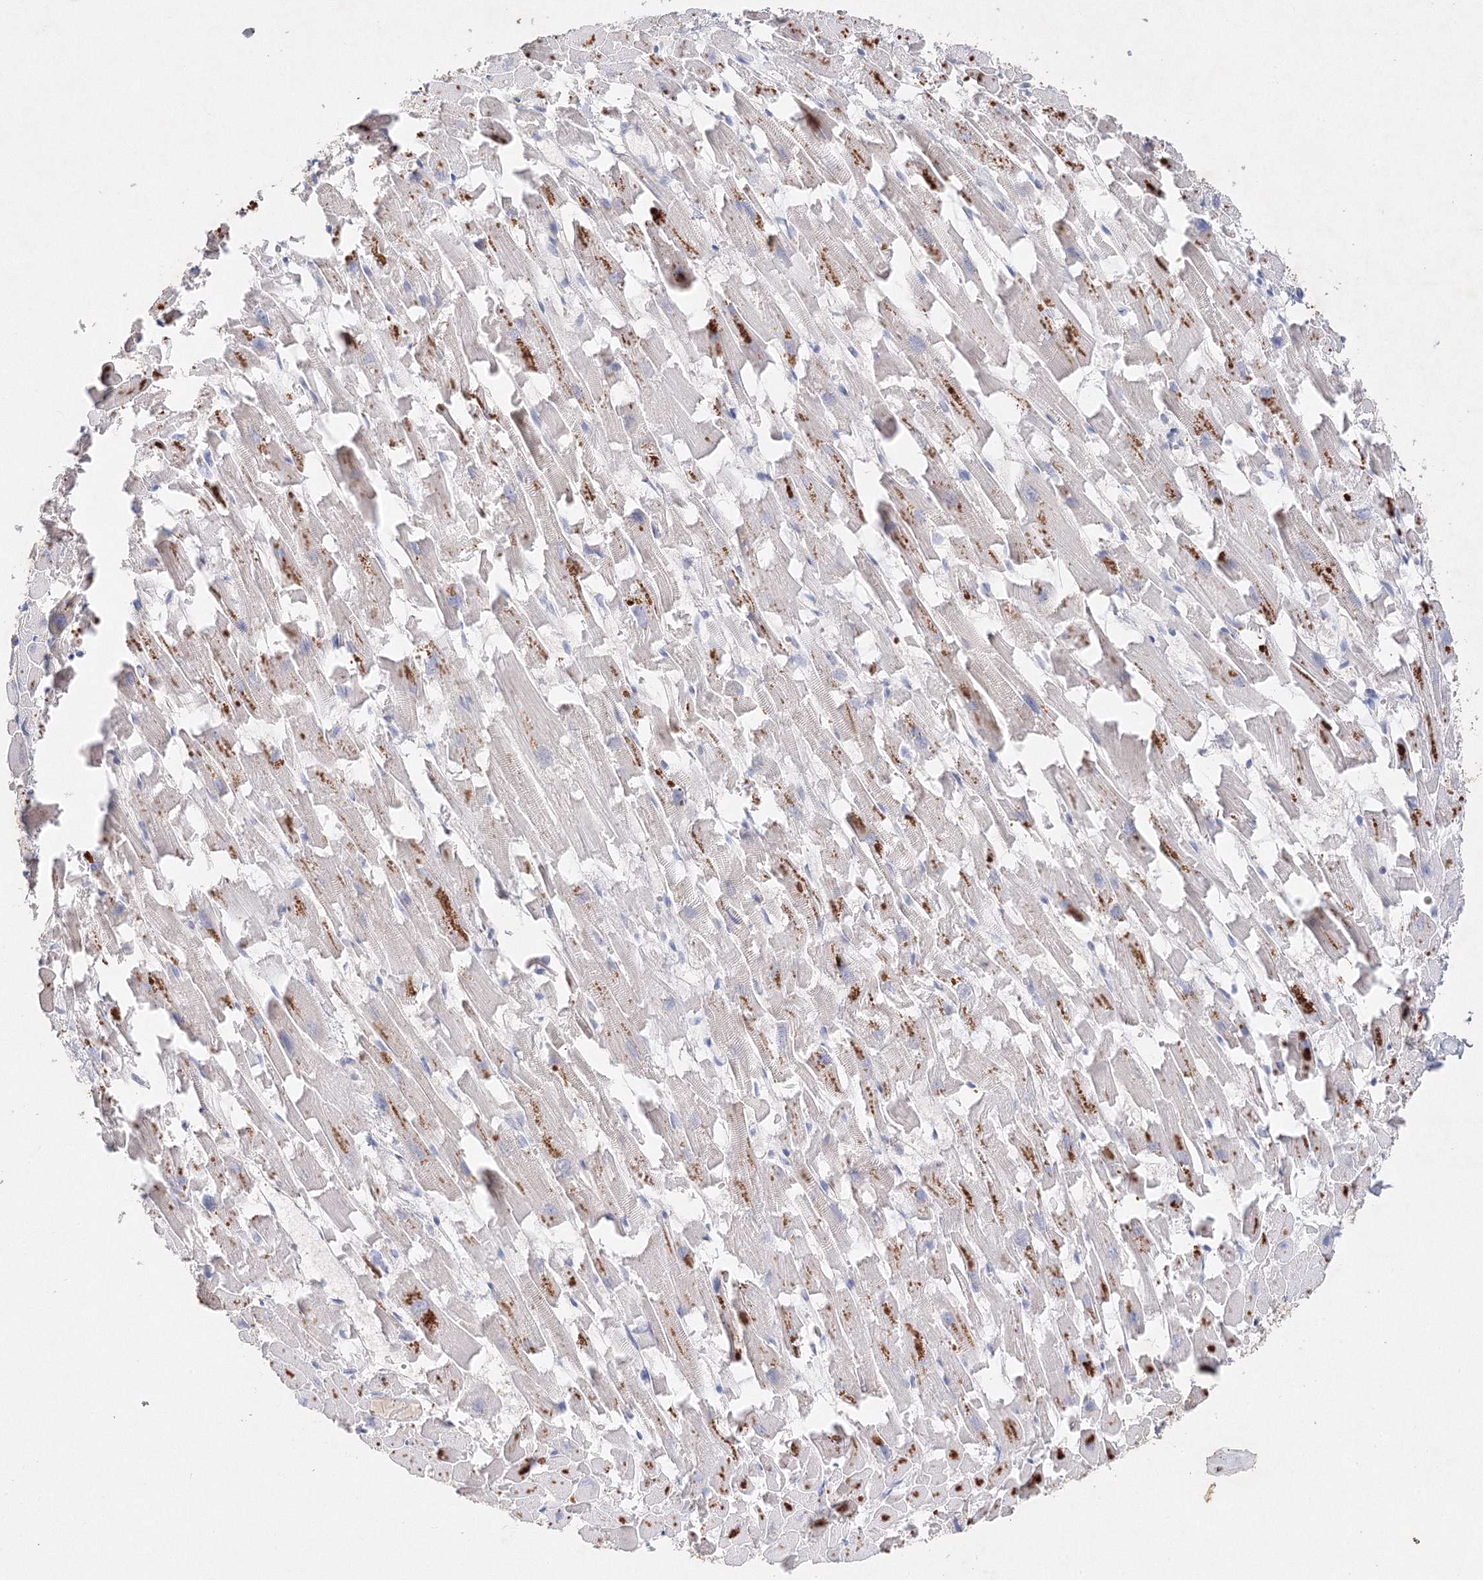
{"staining": {"intensity": "moderate", "quantity": "25%-75%", "location": "cytoplasmic/membranous"}, "tissue": "heart muscle", "cell_type": "Cardiomyocytes", "image_type": "normal", "snomed": [{"axis": "morphology", "description": "Normal tissue, NOS"}, {"axis": "topography", "description": "Heart"}], "caption": "Protein staining by immunohistochemistry (IHC) displays moderate cytoplasmic/membranous positivity in approximately 25%-75% of cardiomyocytes in normal heart muscle.", "gene": "GLS", "patient": {"sex": "female", "age": 64}}